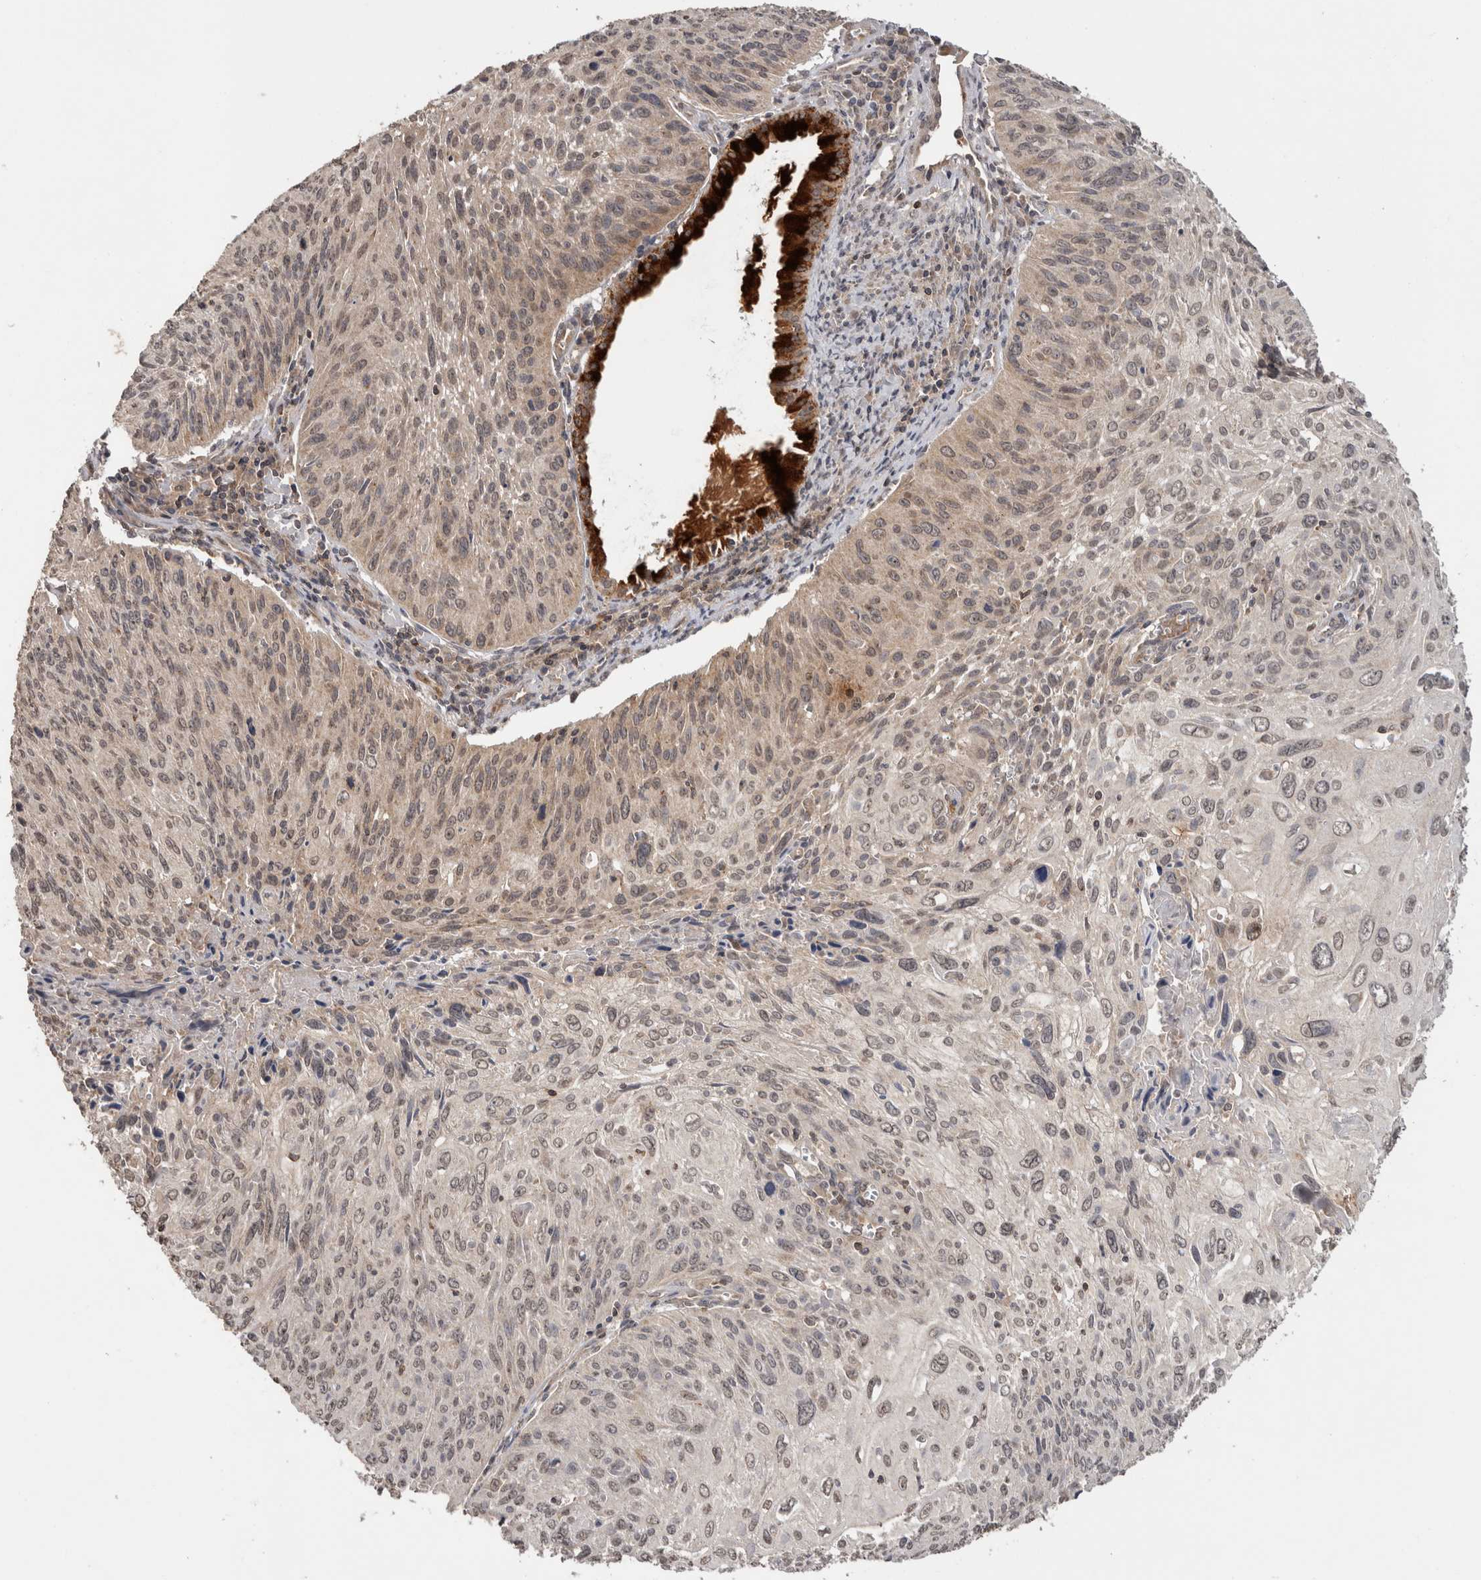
{"staining": {"intensity": "weak", "quantity": "<25%", "location": "cytoplasmic/membranous"}, "tissue": "cervical cancer", "cell_type": "Tumor cells", "image_type": "cancer", "snomed": [{"axis": "morphology", "description": "Squamous cell carcinoma, NOS"}, {"axis": "topography", "description": "Cervix"}], "caption": "The micrograph displays no significant expression in tumor cells of cervical cancer (squamous cell carcinoma).", "gene": "HMOX2", "patient": {"sex": "female", "age": 51}}